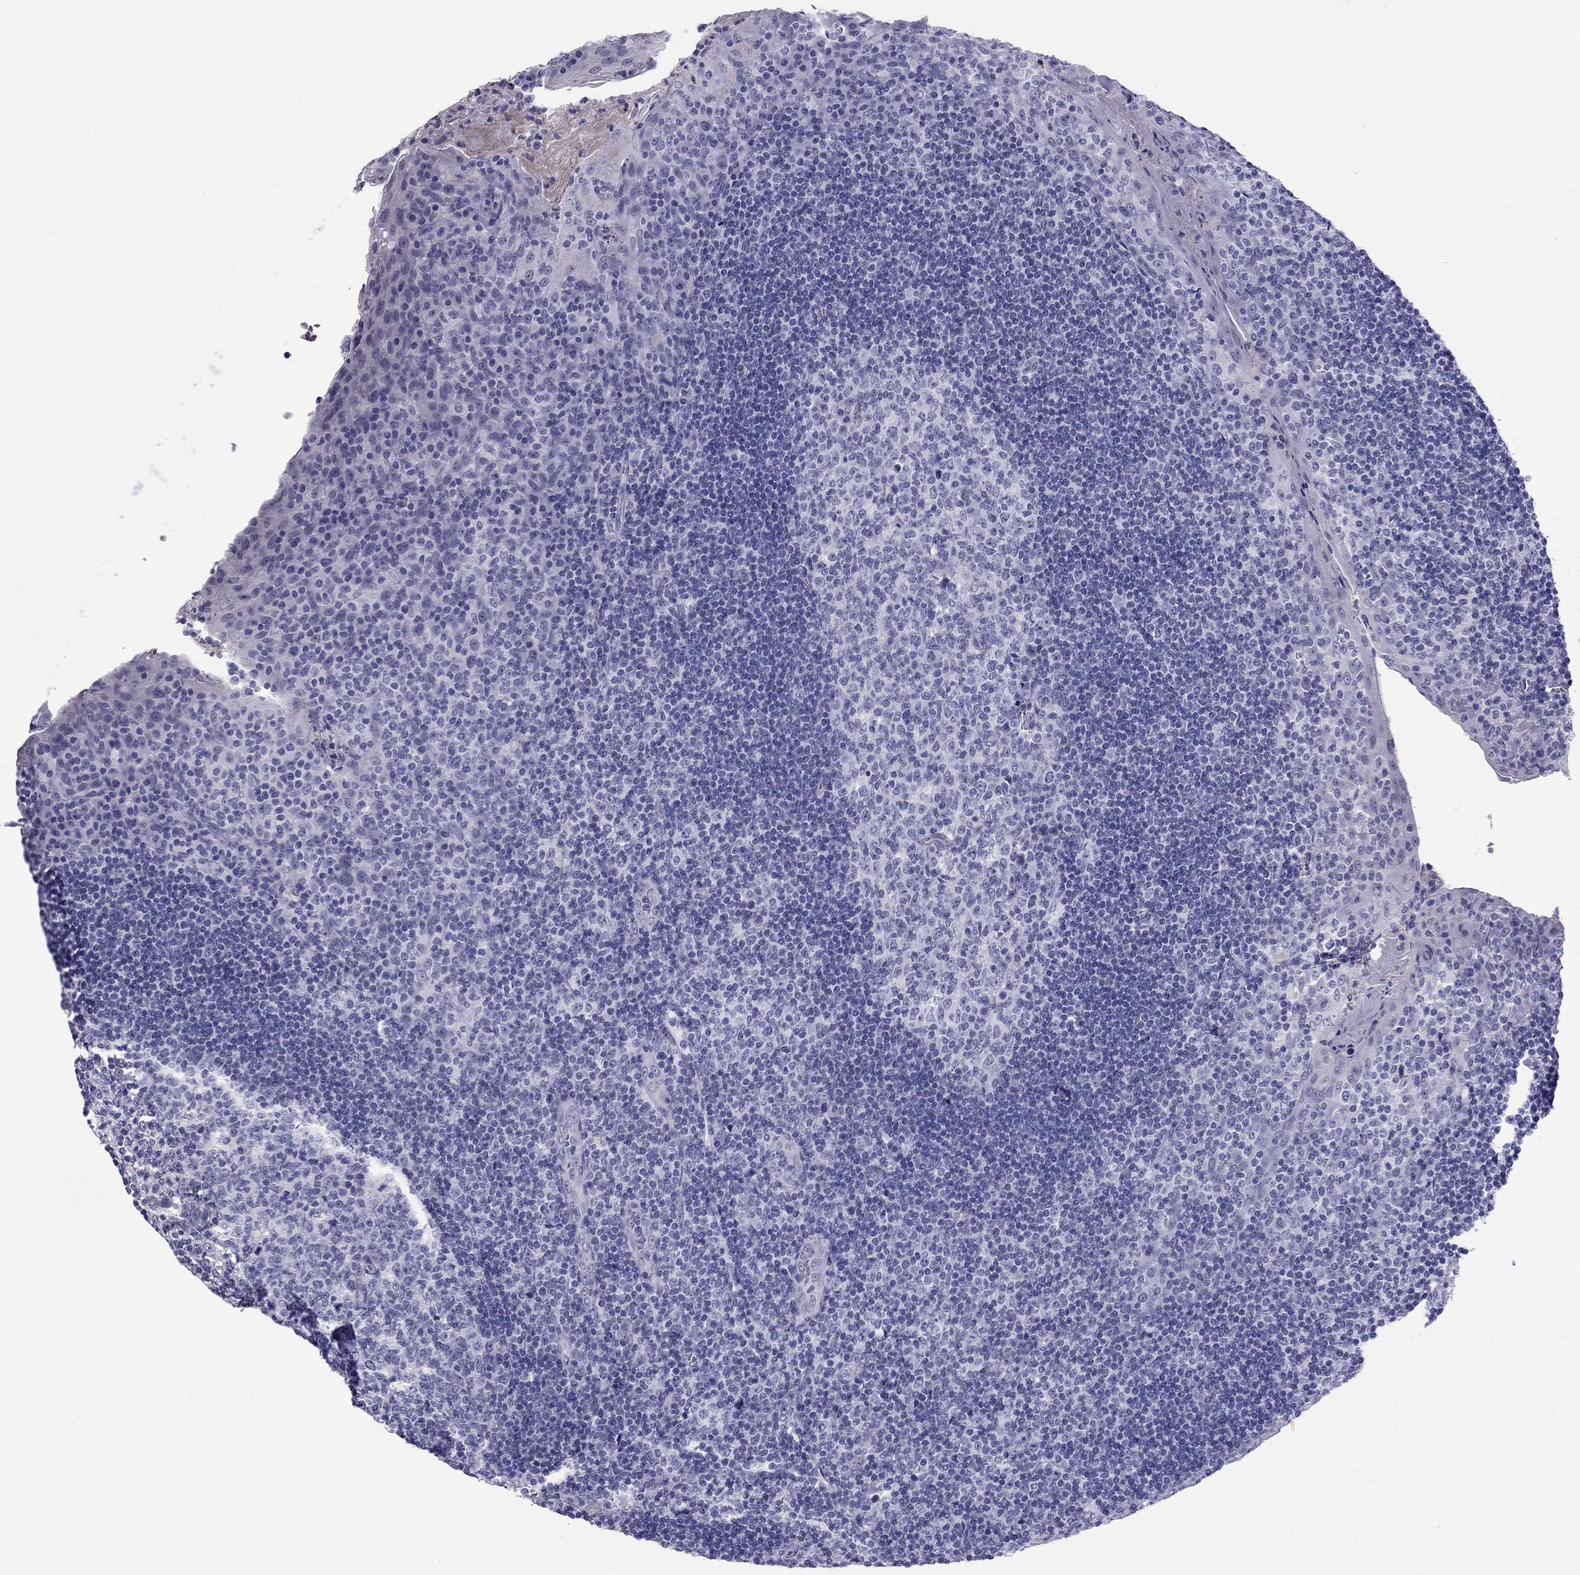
{"staining": {"intensity": "negative", "quantity": "none", "location": "none"}, "tissue": "tonsil", "cell_type": "Germinal center cells", "image_type": "normal", "snomed": [{"axis": "morphology", "description": "Normal tissue, NOS"}, {"axis": "topography", "description": "Tonsil"}], "caption": "There is no significant expression in germinal center cells of tonsil. Brightfield microscopy of immunohistochemistry (IHC) stained with DAB (3,3'-diaminobenzidine) (brown) and hematoxylin (blue), captured at high magnification.", "gene": "CROCC2", "patient": {"sex": "male", "age": 17}}